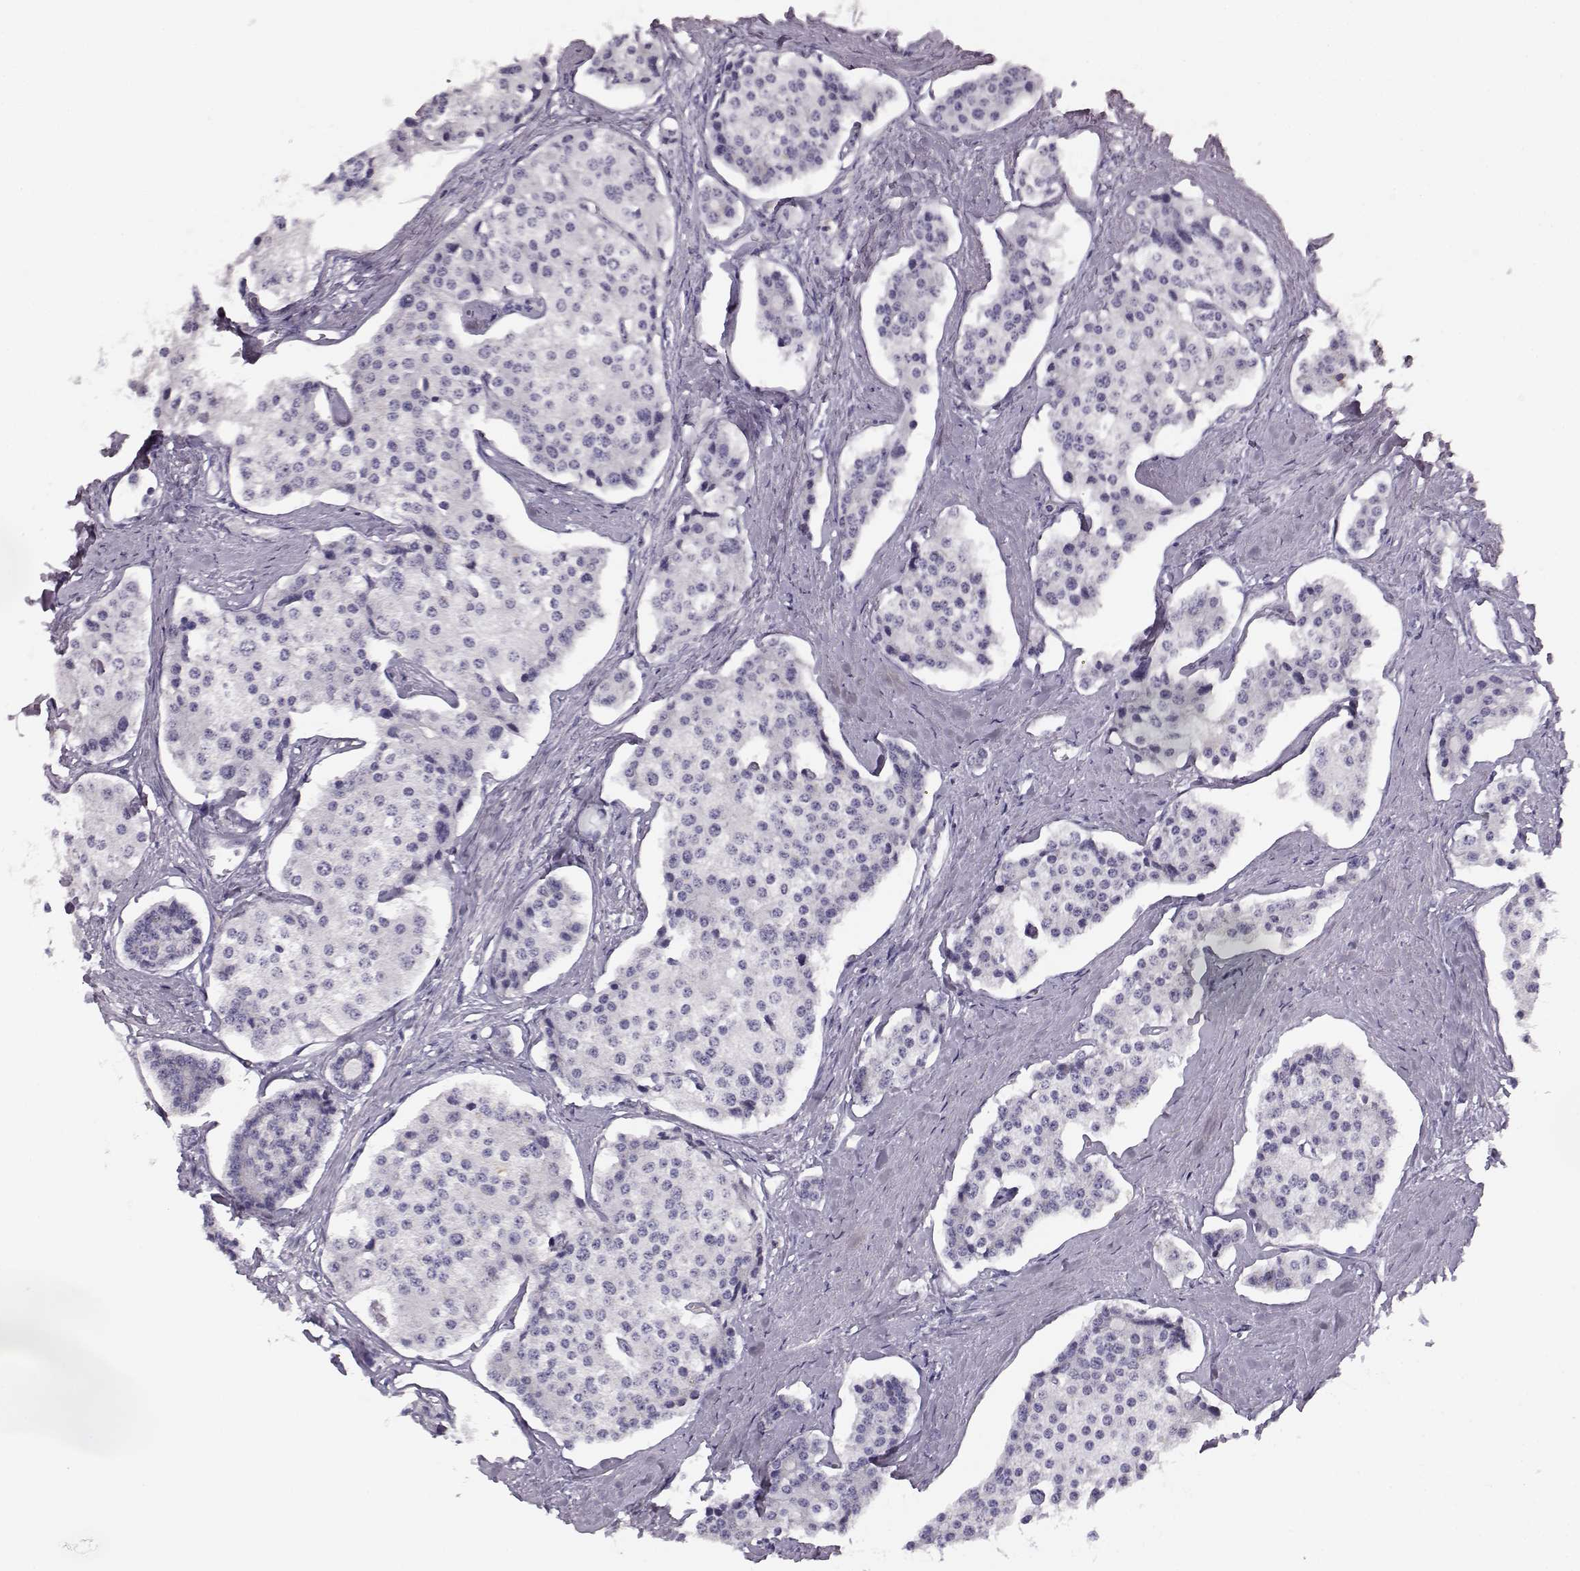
{"staining": {"intensity": "negative", "quantity": "none", "location": "none"}, "tissue": "carcinoid", "cell_type": "Tumor cells", "image_type": "cancer", "snomed": [{"axis": "morphology", "description": "Carcinoid, malignant, NOS"}, {"axis": "topography", "description": "Small intestine"}], "caption": "The image exhibits no significant staining in tumor cells of malignant carcinoid. (DAB (3,3'-diaminobenzidine) immunohistochemistry (IHC), high magnification).", "gene": "BFSP2", "patient": {"sex": "female", "age": 65}}